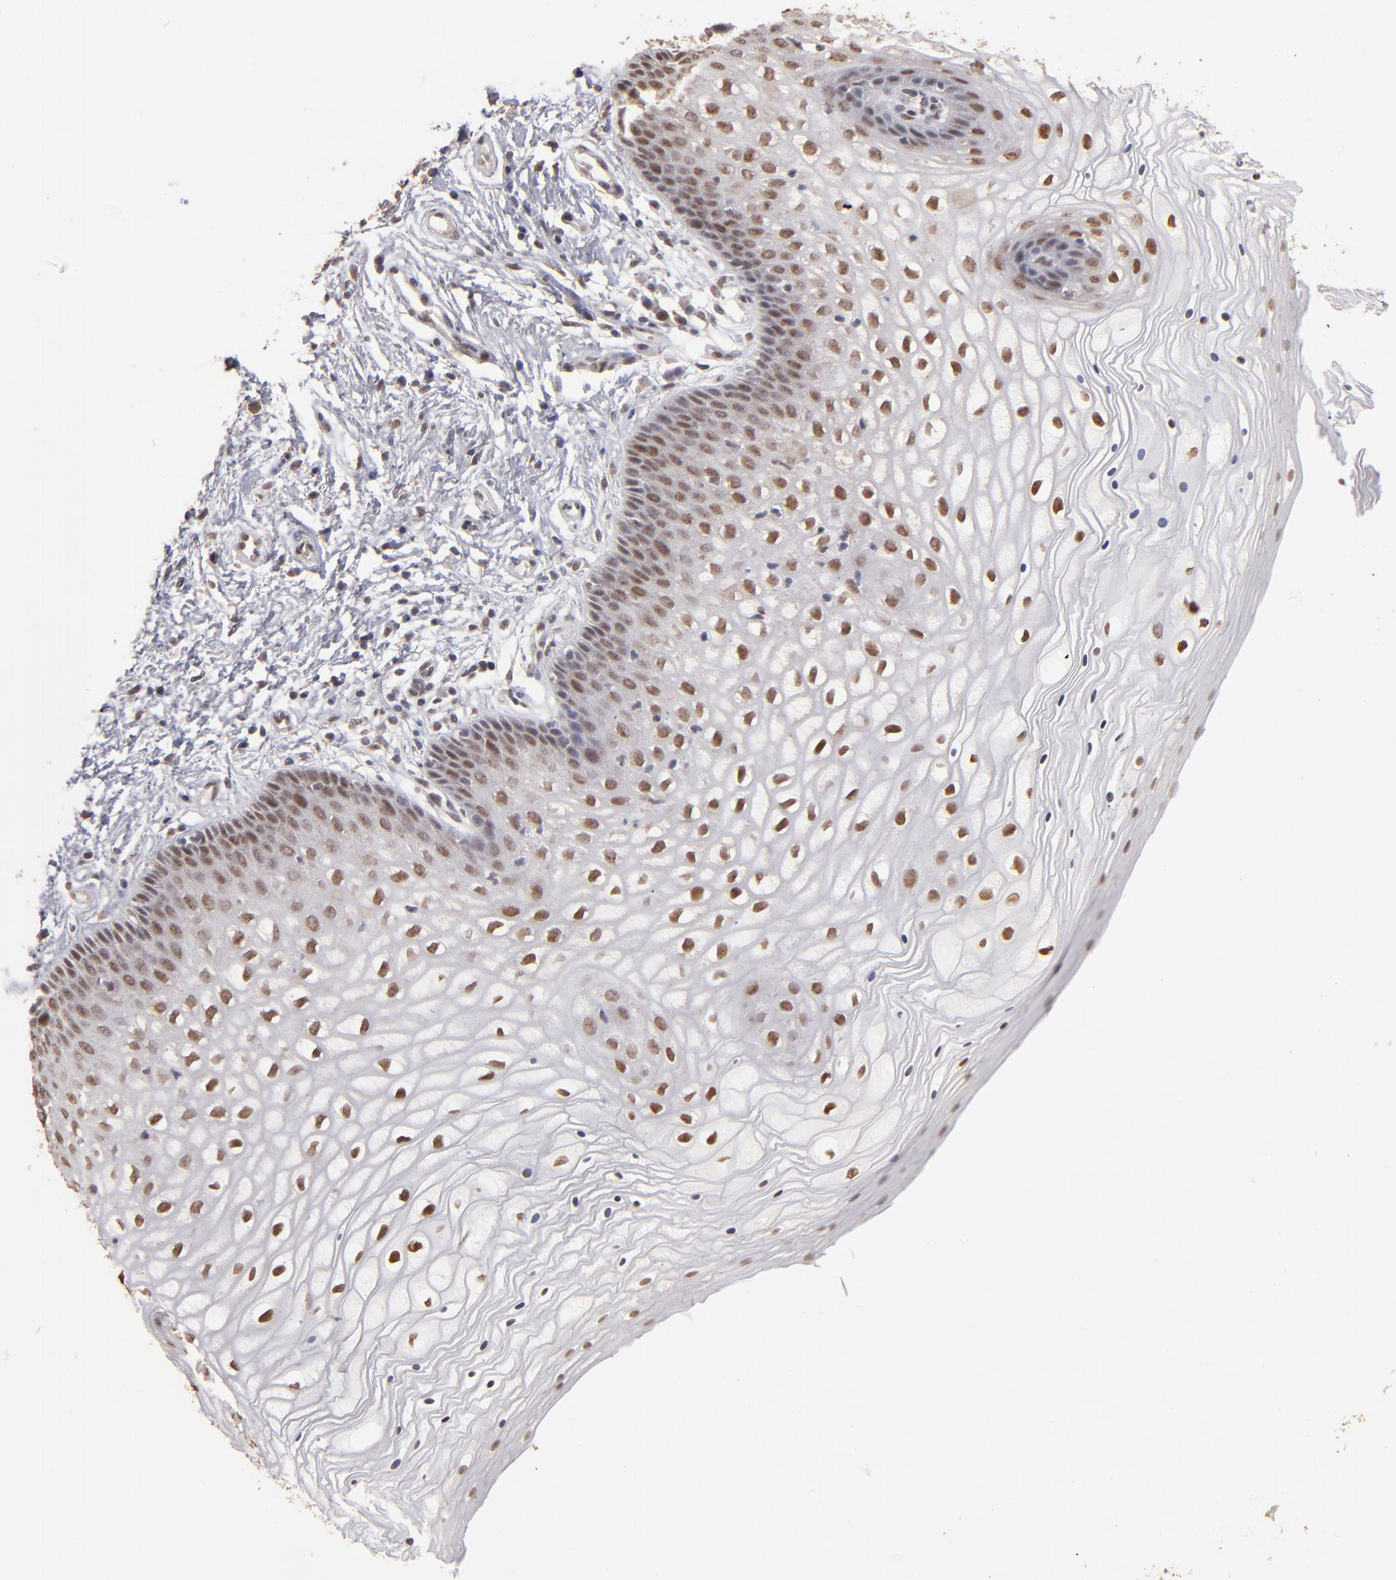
{"staining": {"intensity": "moderate", "quantity": ">75%", "location": "nuclear"}, "tissue": "vagina", "cell_type": "Squamous epithelial cells", "image_type": "normal", "snomed": [{"axis": "morphology", "description": "Normal tissue, NOS"}, {"axis": "topography", "description": "Vagina"}], "caption": "Immunohistochemistry (DAB) staining of normal human vagina reveals moderate nuclear protein expression in approximately >75% of squamous epithelial cells.", "gene": "CLOCK", "patient": {"sex": "female", "age": 34}}